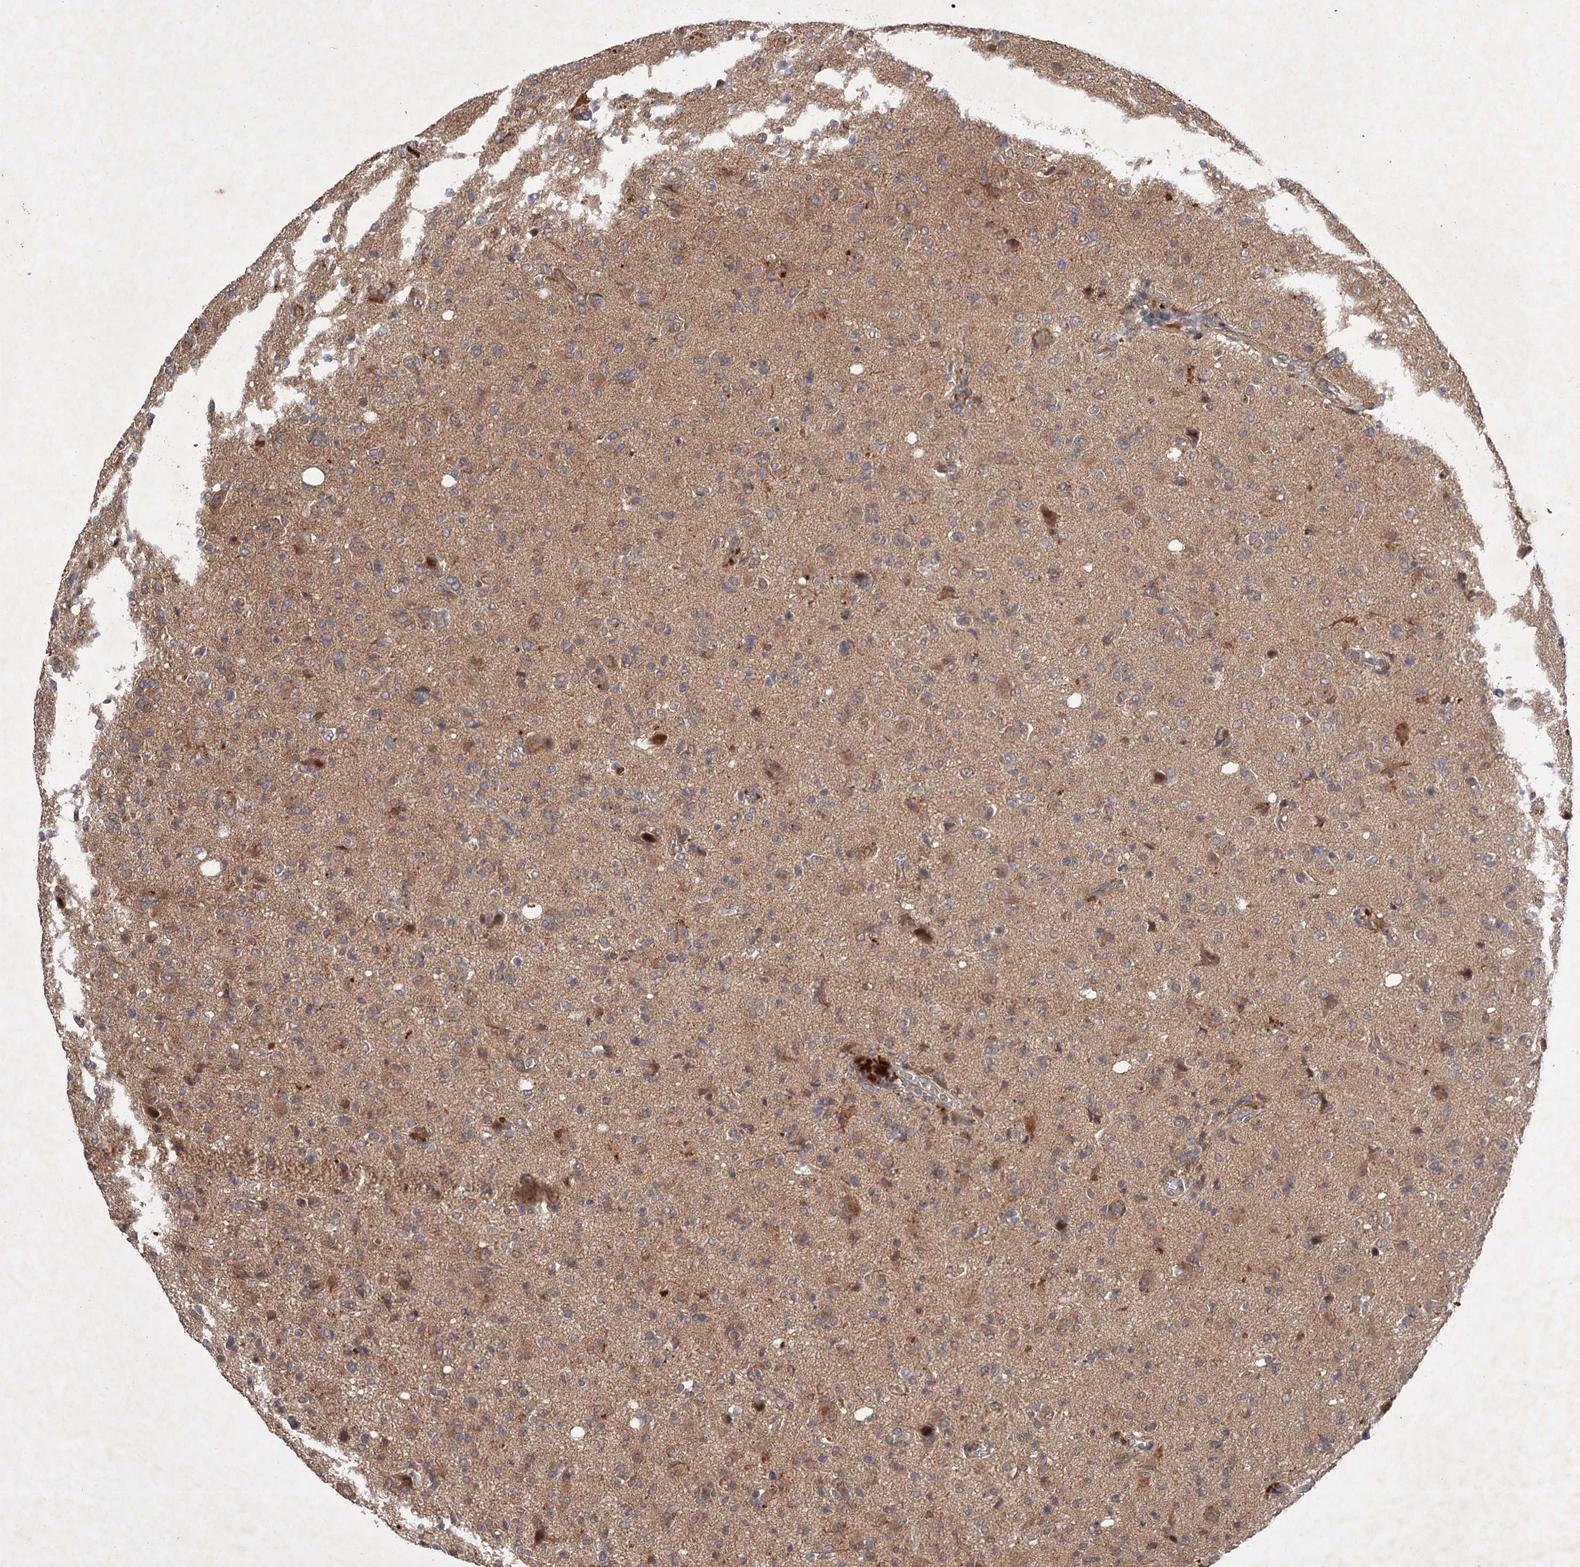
{"staining": {"intensity": "weak", "quantity": "25%-75%", "location": "cytoplasmic/membranous"}, "tissue": "glioma", "cell_type": "Tumor cells", "image_type": "cancer", "snomed": [{"axis": "morphology", "description": "Glioma, malignant, High grade"}, {"axis": "topography", "description": "Brain"}], "caption": "Human glioma stained with a protein marker displays weak staining in tumor cells.", "gene": "FBXW8", "patient": {"sex": "female", "age": 57}}